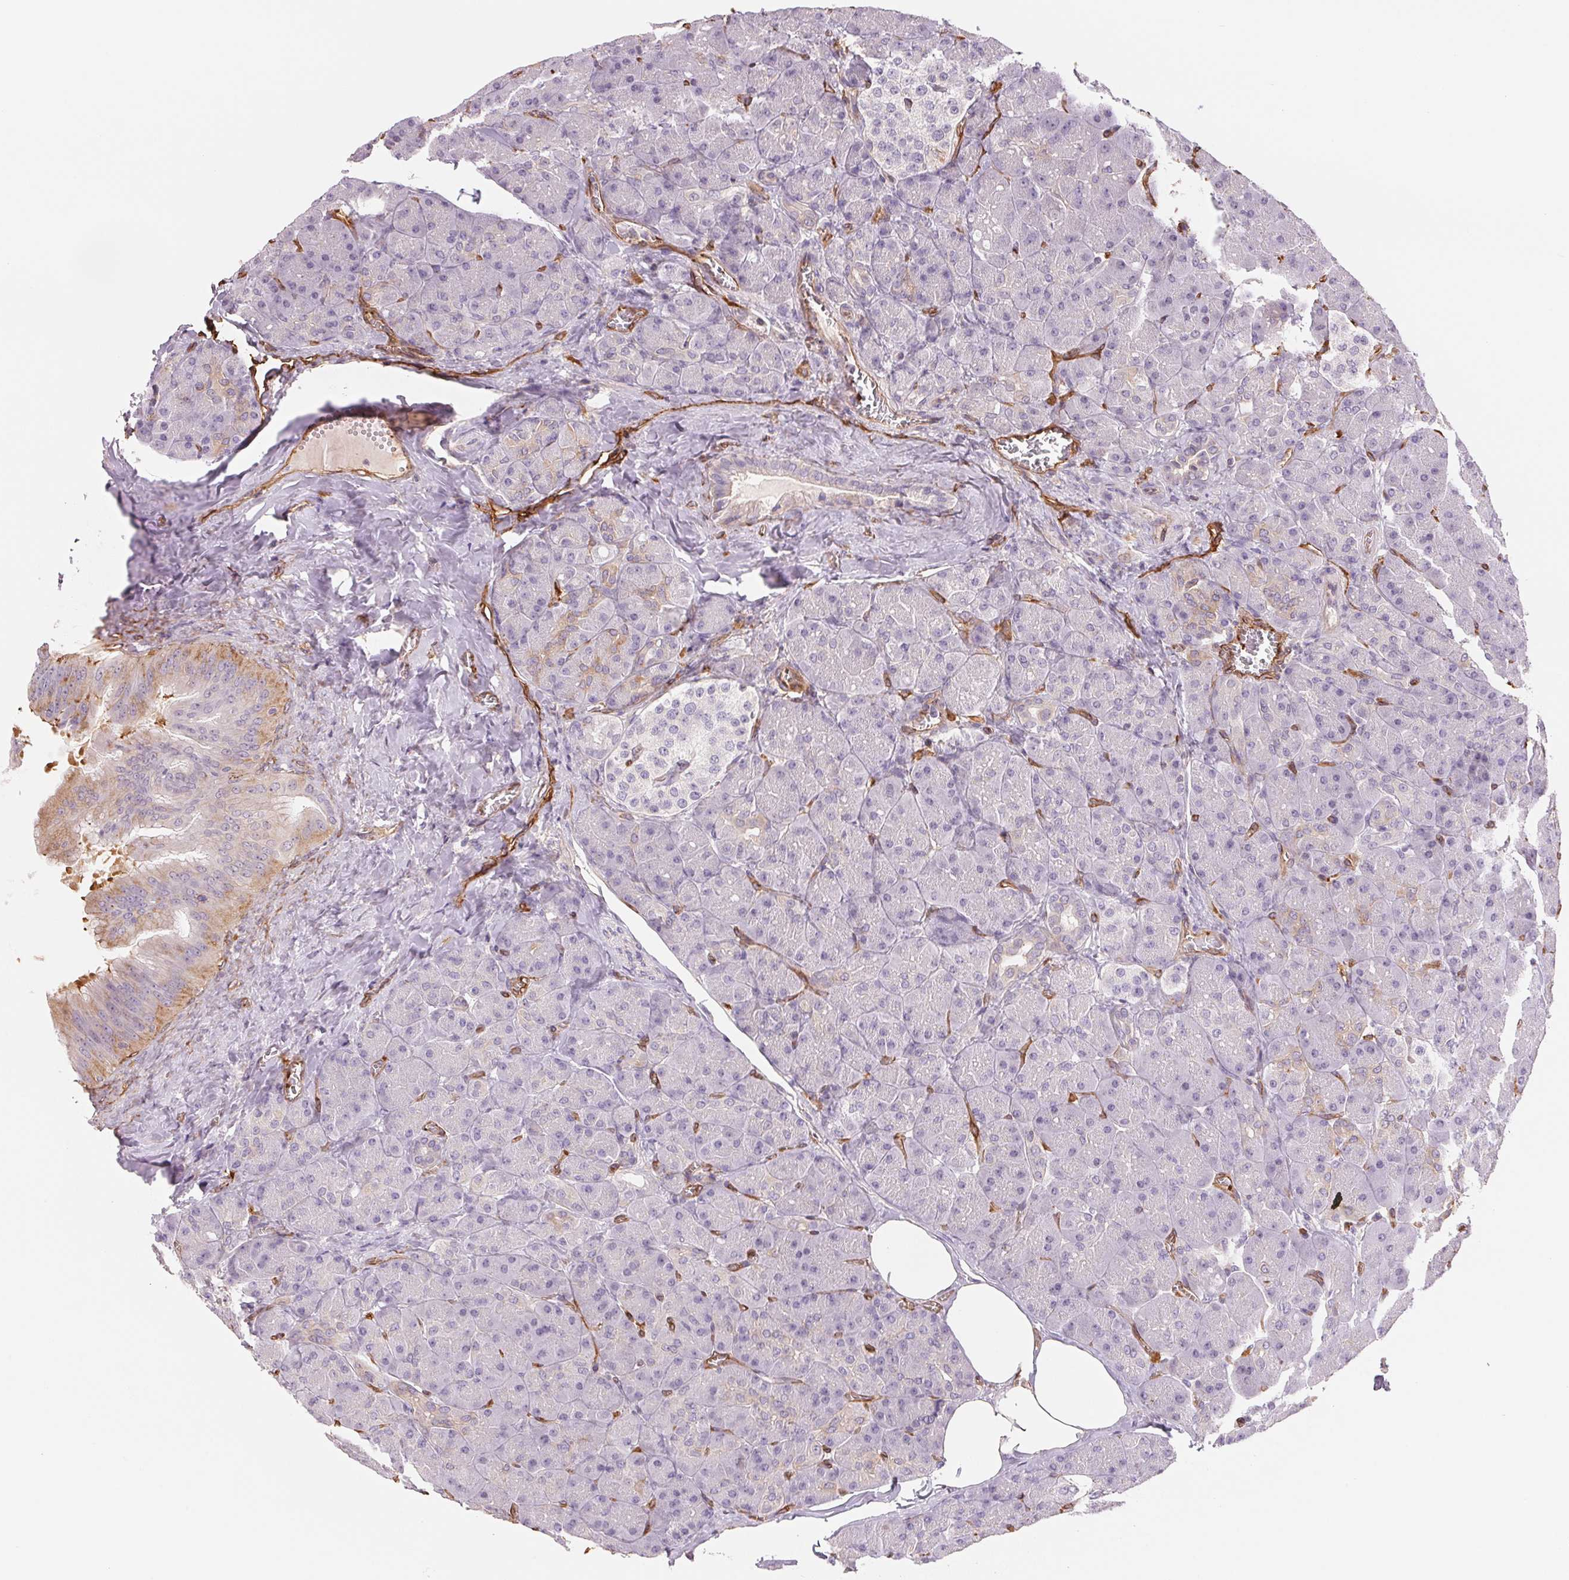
{"staining": {"intensity": "weak", "quantity": "<25%", "location": "cytoplasmic/membranous"}, "tissue": "pancreas", "cell_type": "Exocrine glandular cells", "image_type": "normal", "snomed": [{"axis": "morphology", "description": "Normal tissue, NOS"}, {"axis": "topography", "description": "Pancreas"}], "caption": "Pancreas stained for a protein using immunohistochemistry (IHC) reveals no staining exocrine glandular cells.", "gene": "ANKRD13B", "patient": {"sex": "male", "age": 55}}